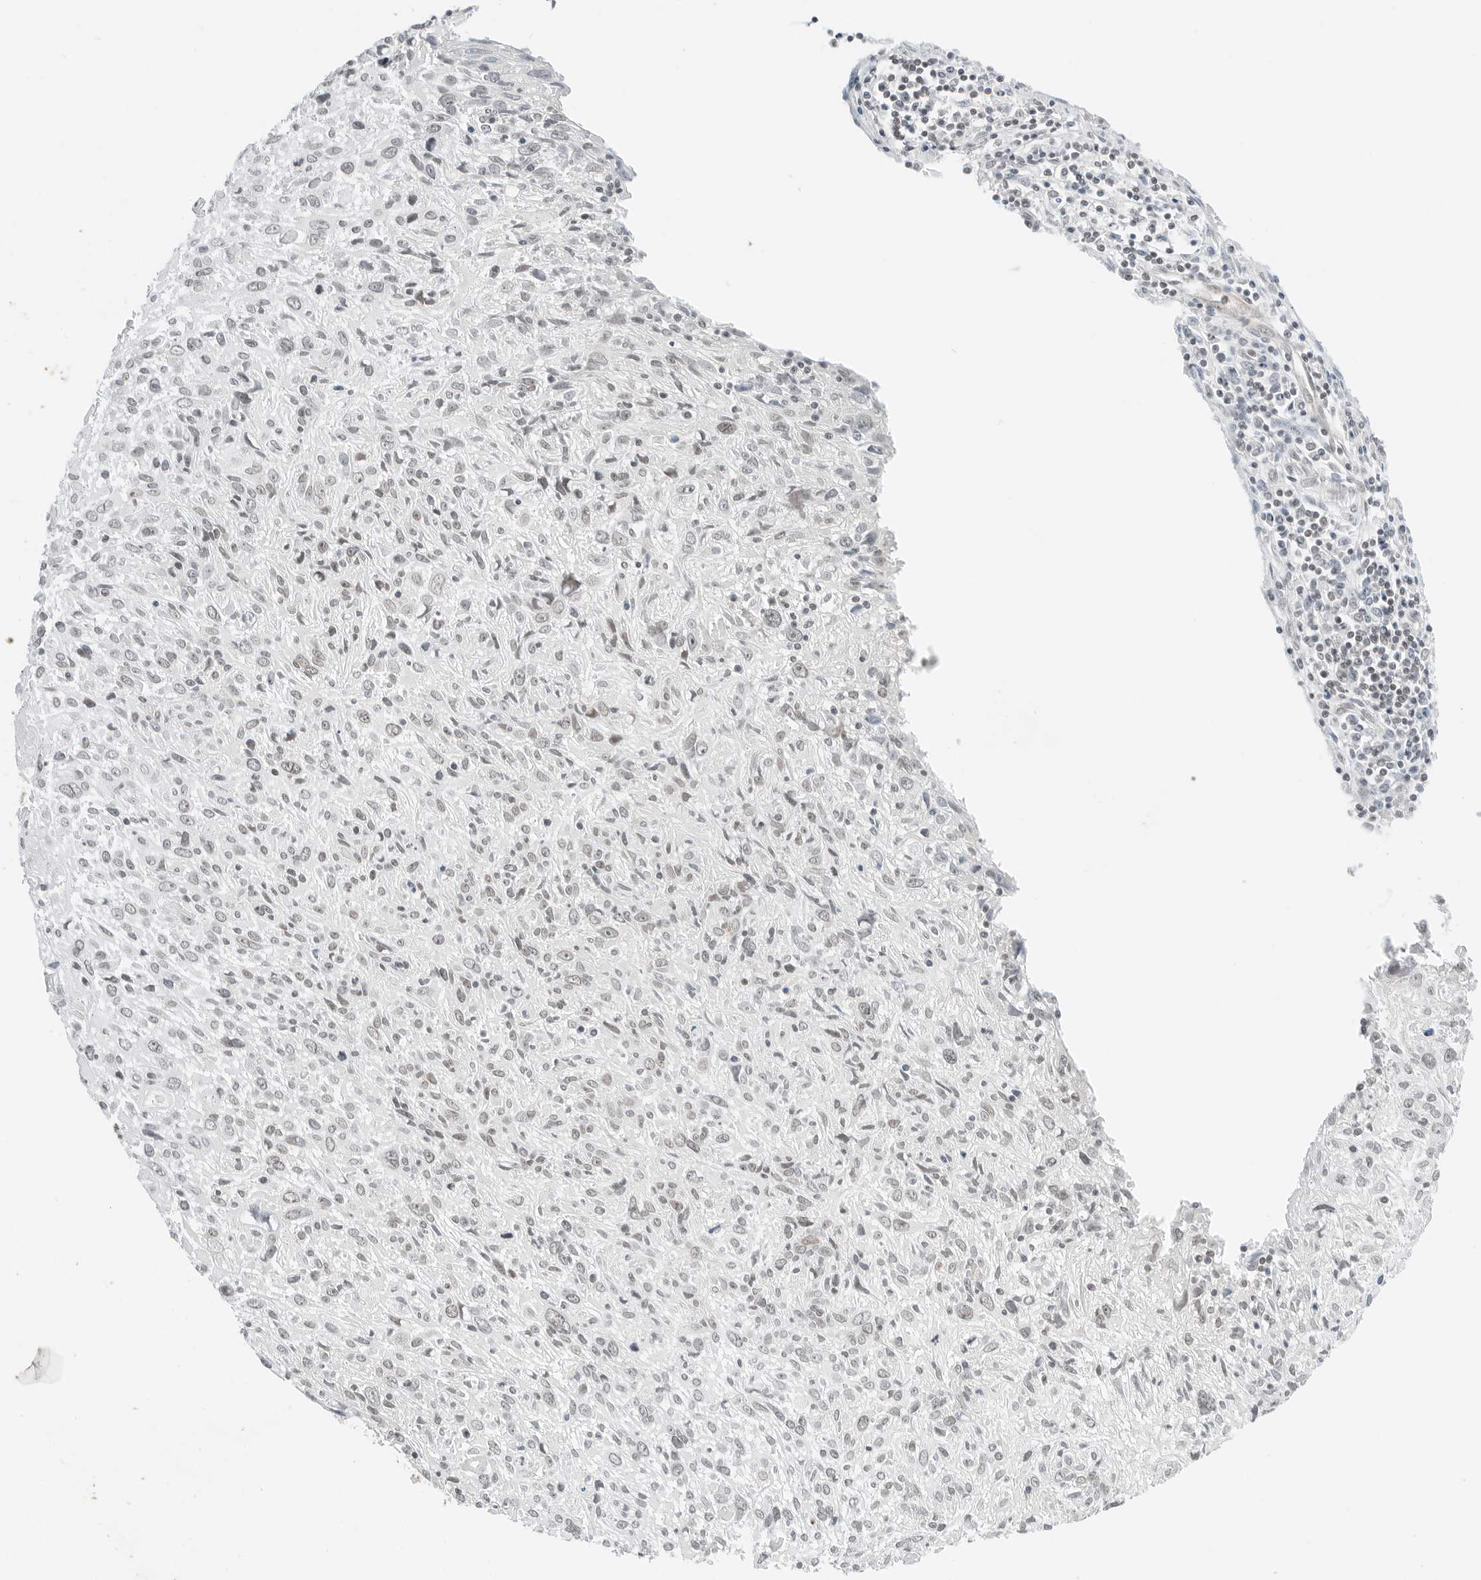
{"staining": {"intensity": "negative", "quantity": "none", "location": "none"}, "tissue": "cervical cancer", "cell_type": "Tumor cells", "image_type": "cancer", "snomed": [{"axis": "morphology", "description": "Squamous cell carcinoma, NOS"}, {"axis": "topography", "description": "Cervix"}], "caption": "IHC of human cervical cancer displays no positivity in tumor cells. (Stains: DAB (3,3'-diaminobenzidine) immunohistochemistry with hematoxylin counter stain, Microscopy: brightfield microscopy at high magnification).", "gene": "CRTC2", "patient": {"sex": "female", "age": 51}}